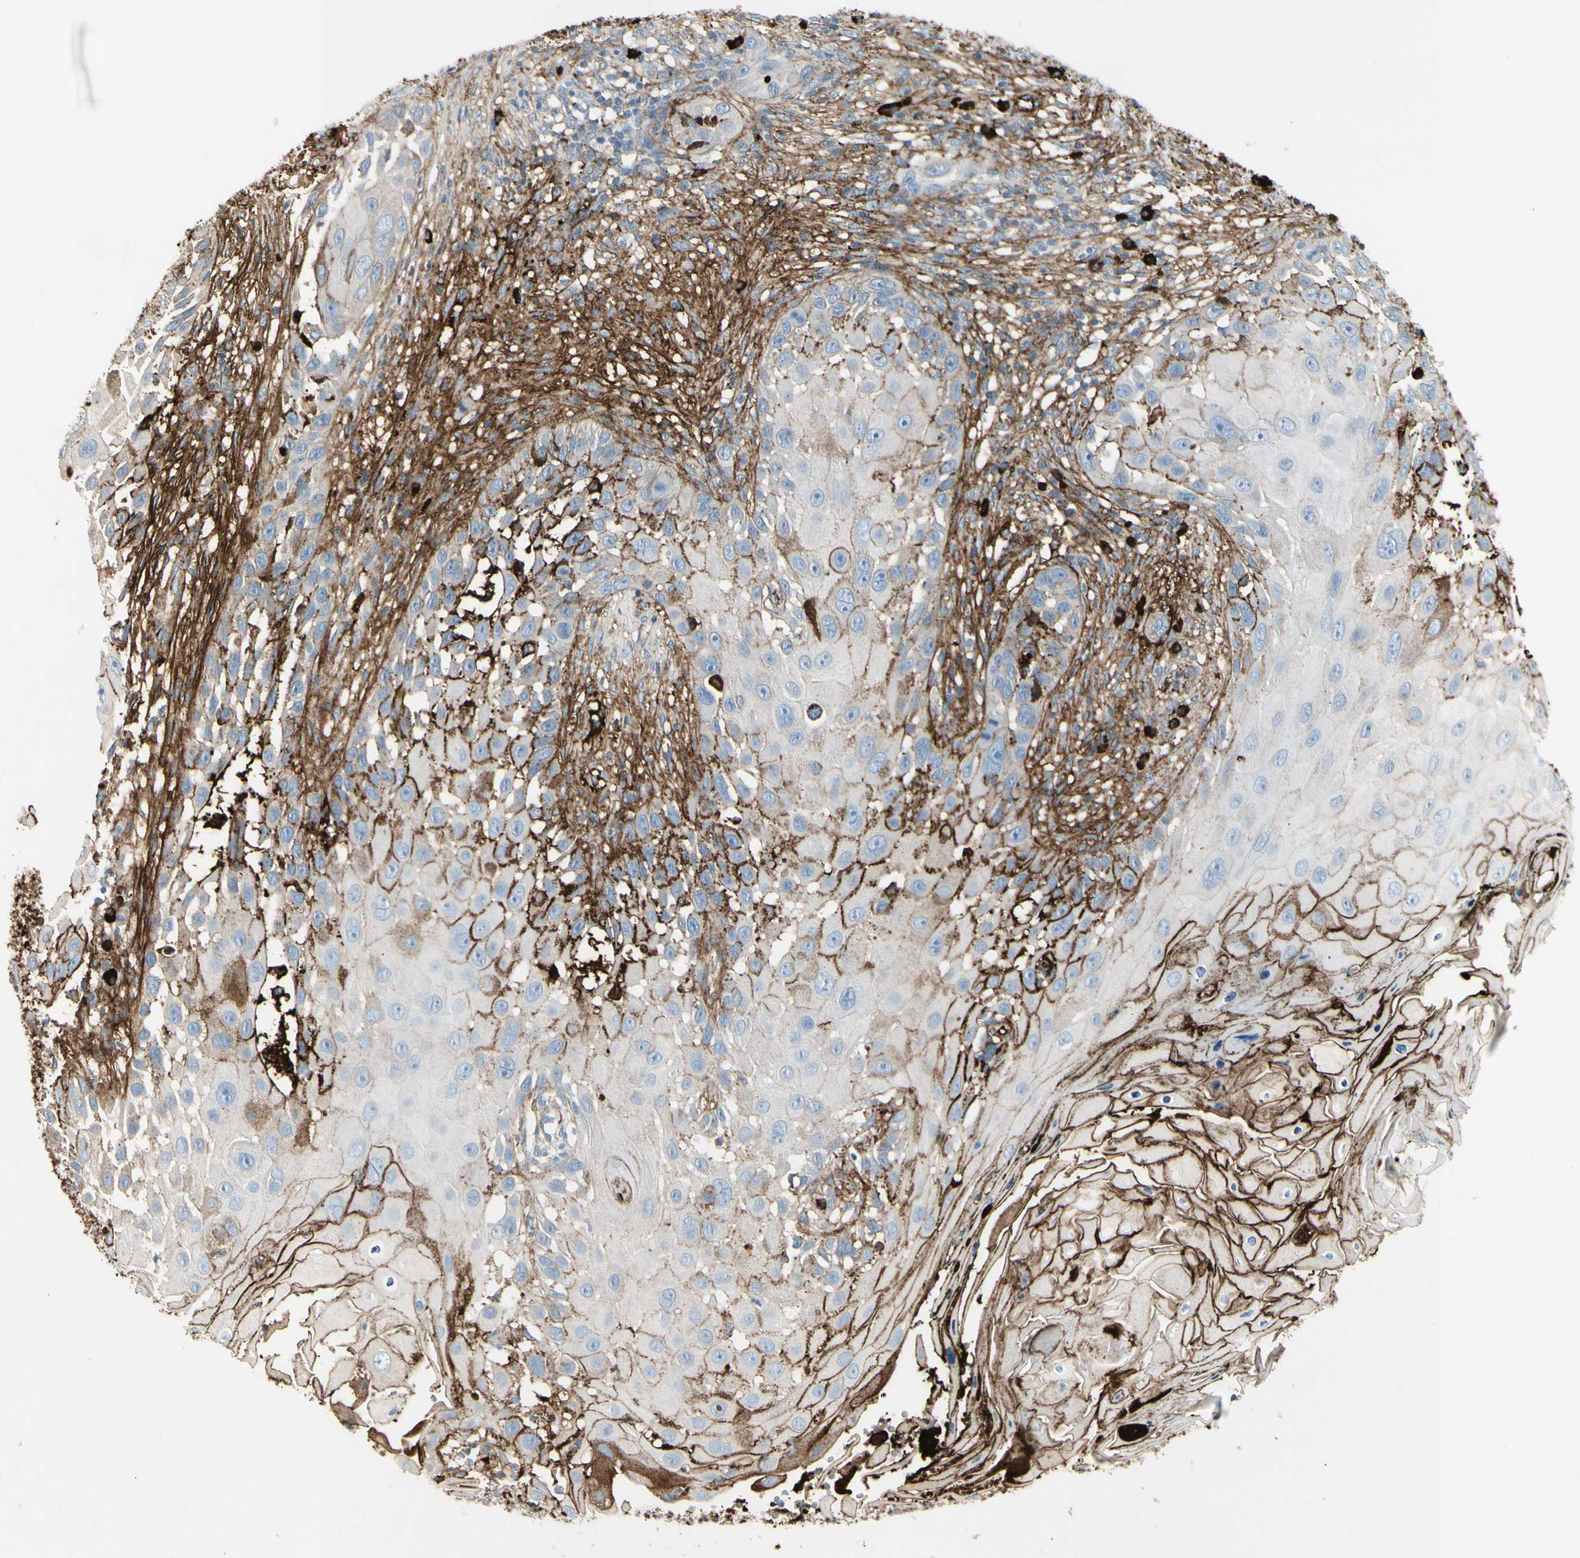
{"staining": {"intensity": "moderate", "quantity": "<25%", "location": "cytoplasmic/membranous"}, "tissue": "skin cancer", "cell_type": "Tumor cells", "image_type": "cancer", "snomed": [{"axis": "morphology", "description": "Squamous cell carcinoma, NOS"}, {"axis": "topography", "description": "Skin"}], "caption": "About <25% of tumor cells in skin squamous cell carcinoma demonstrate moderate cytoplasmic/membranous protein positivity as visualized by brown immunohistochemical staining.", "gene": "IGHG1", "patient": {"sex": "female", "age": 44}}